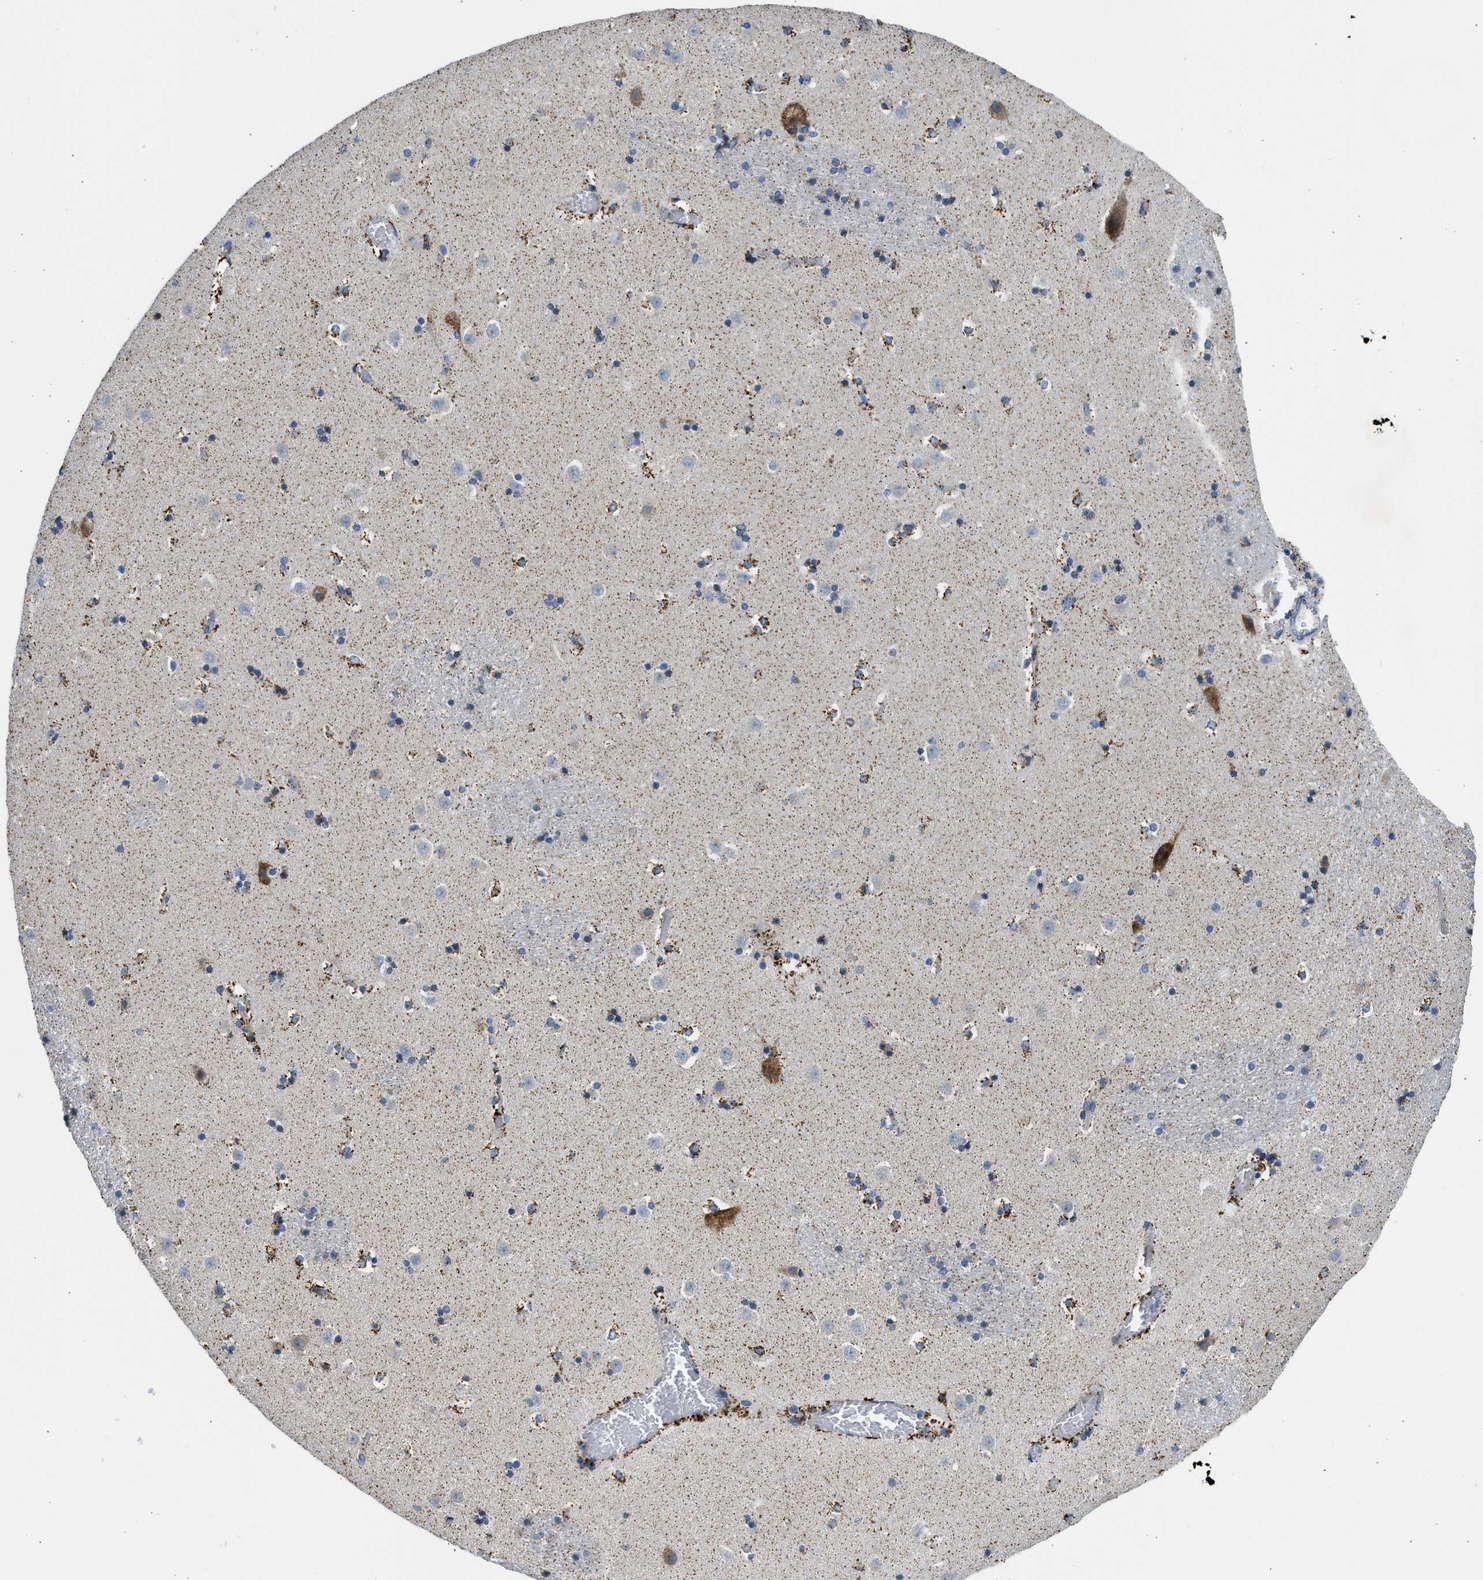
{"staining": {"intensity": "moderate", "quantity": "25%-75%", "location": "cytoplasmic/membranous"}, "tissue": "caudate", "cell_type": "Glial cells", "image_type": "normal", "snomed": [{"axis": "morphology", "description": "Normal tissue, NOS"}, {"axis": "topography", "description": "Lateral ventricle wall"}], "caption": "The photomicrograph exhibits immunohistochemical staining of normal caudate. There is moderate cytoplasmic/membranous expression is seen in approximately 25%-75% of glial cells.", "gene": "CAMKK2", "patient": {"sex": "male", "age": 45}}